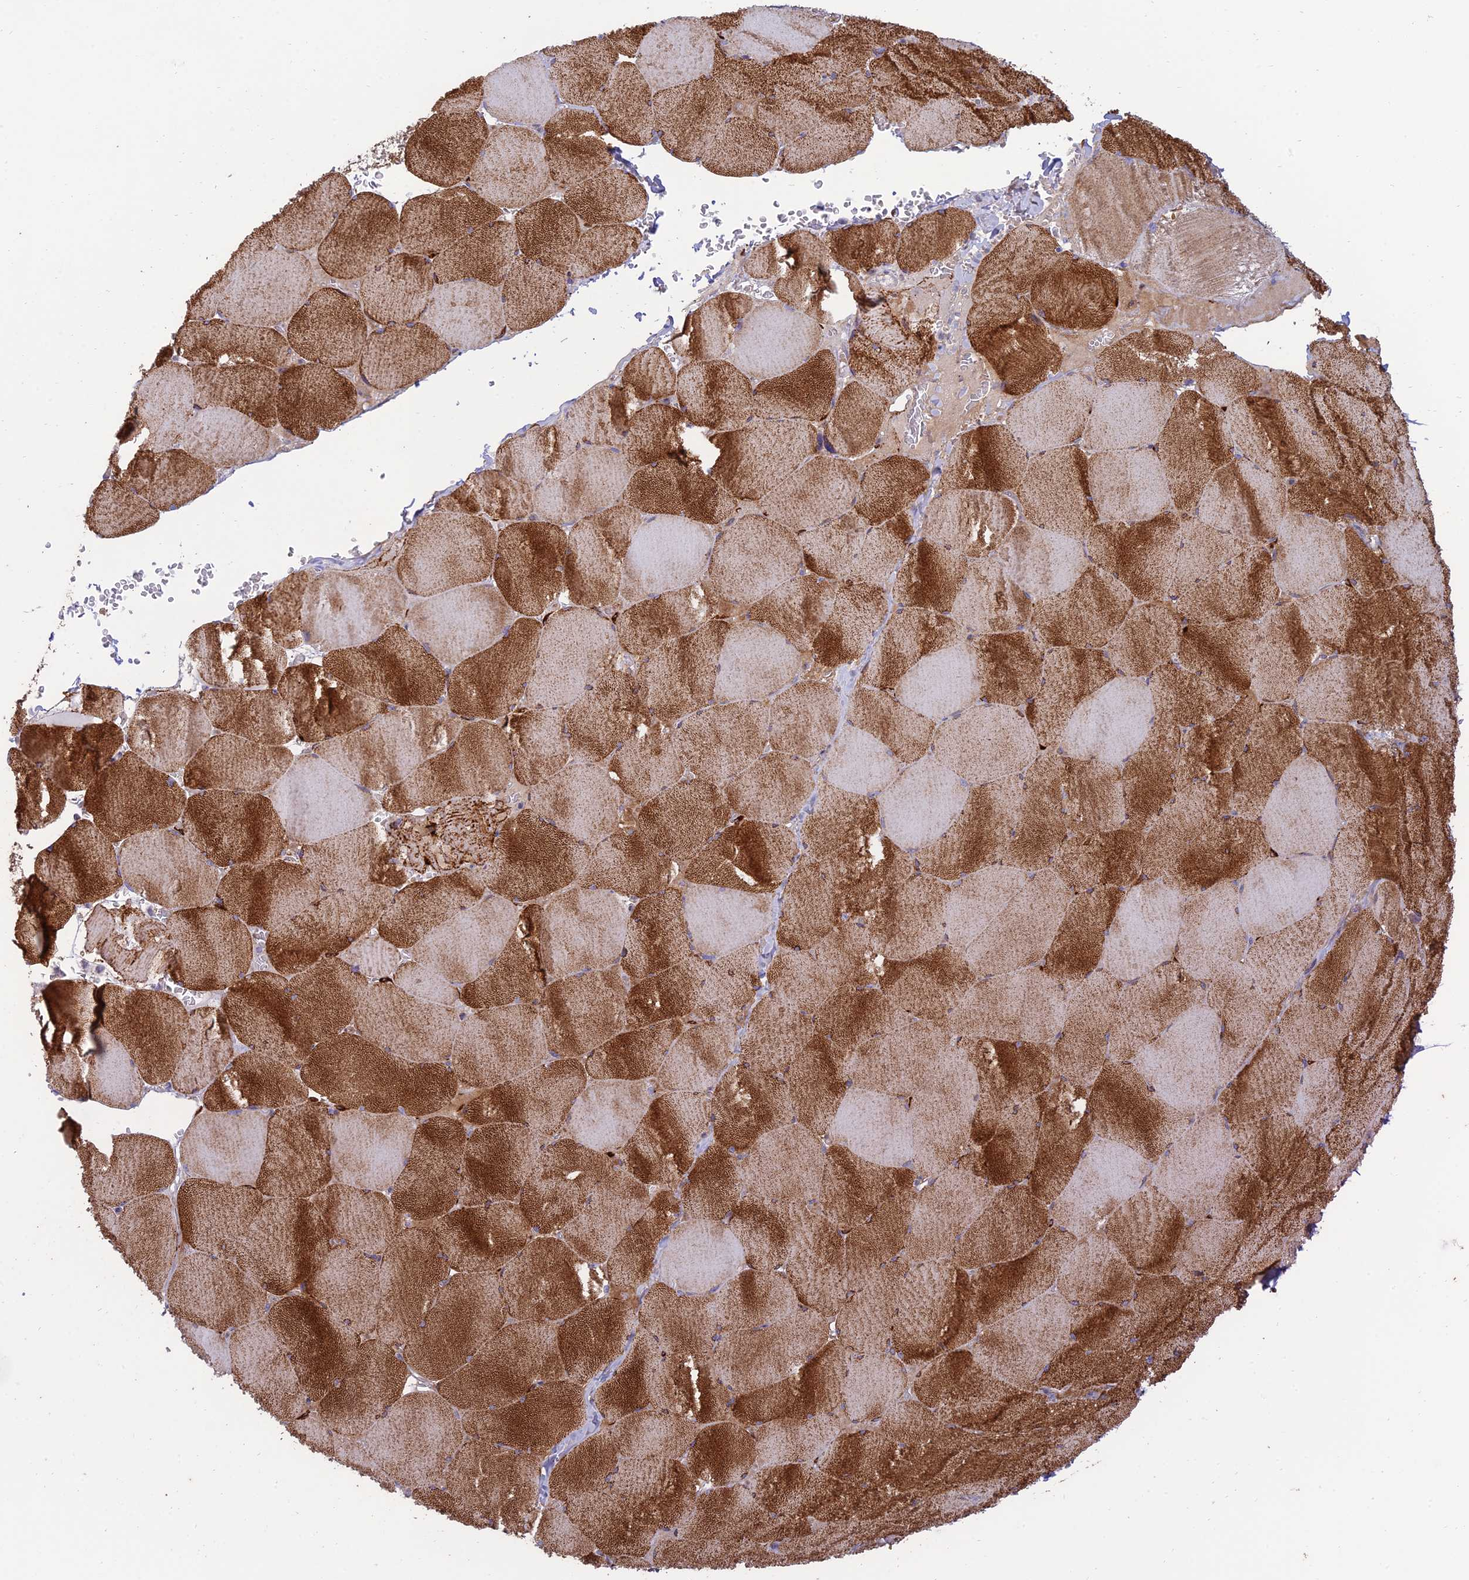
{"staining": {"intensity": "strong", "quantity": ">75%", "location": "cytoplasmic/membranous"}, "tissue": "skeletal muscle", "cell_type": "Myocytes", "image_type": "normal", "snomed": [{"axis": "morphology", "description": "Normal tissue, NOS"}, {"axis": "topography", "description": "Skeletal muscle"}, {"axis": "topography", "description": "Head-Neck"}], "caption": "IHC photomicrograph of normal human skeletal muscle stained for a protein (brown), which shows high levels of strong cytoplasmic/membranous expression in approximately >75% of myocytes.", "gene": "RCN3", "patient": {"sex": "male", "age": 66}}